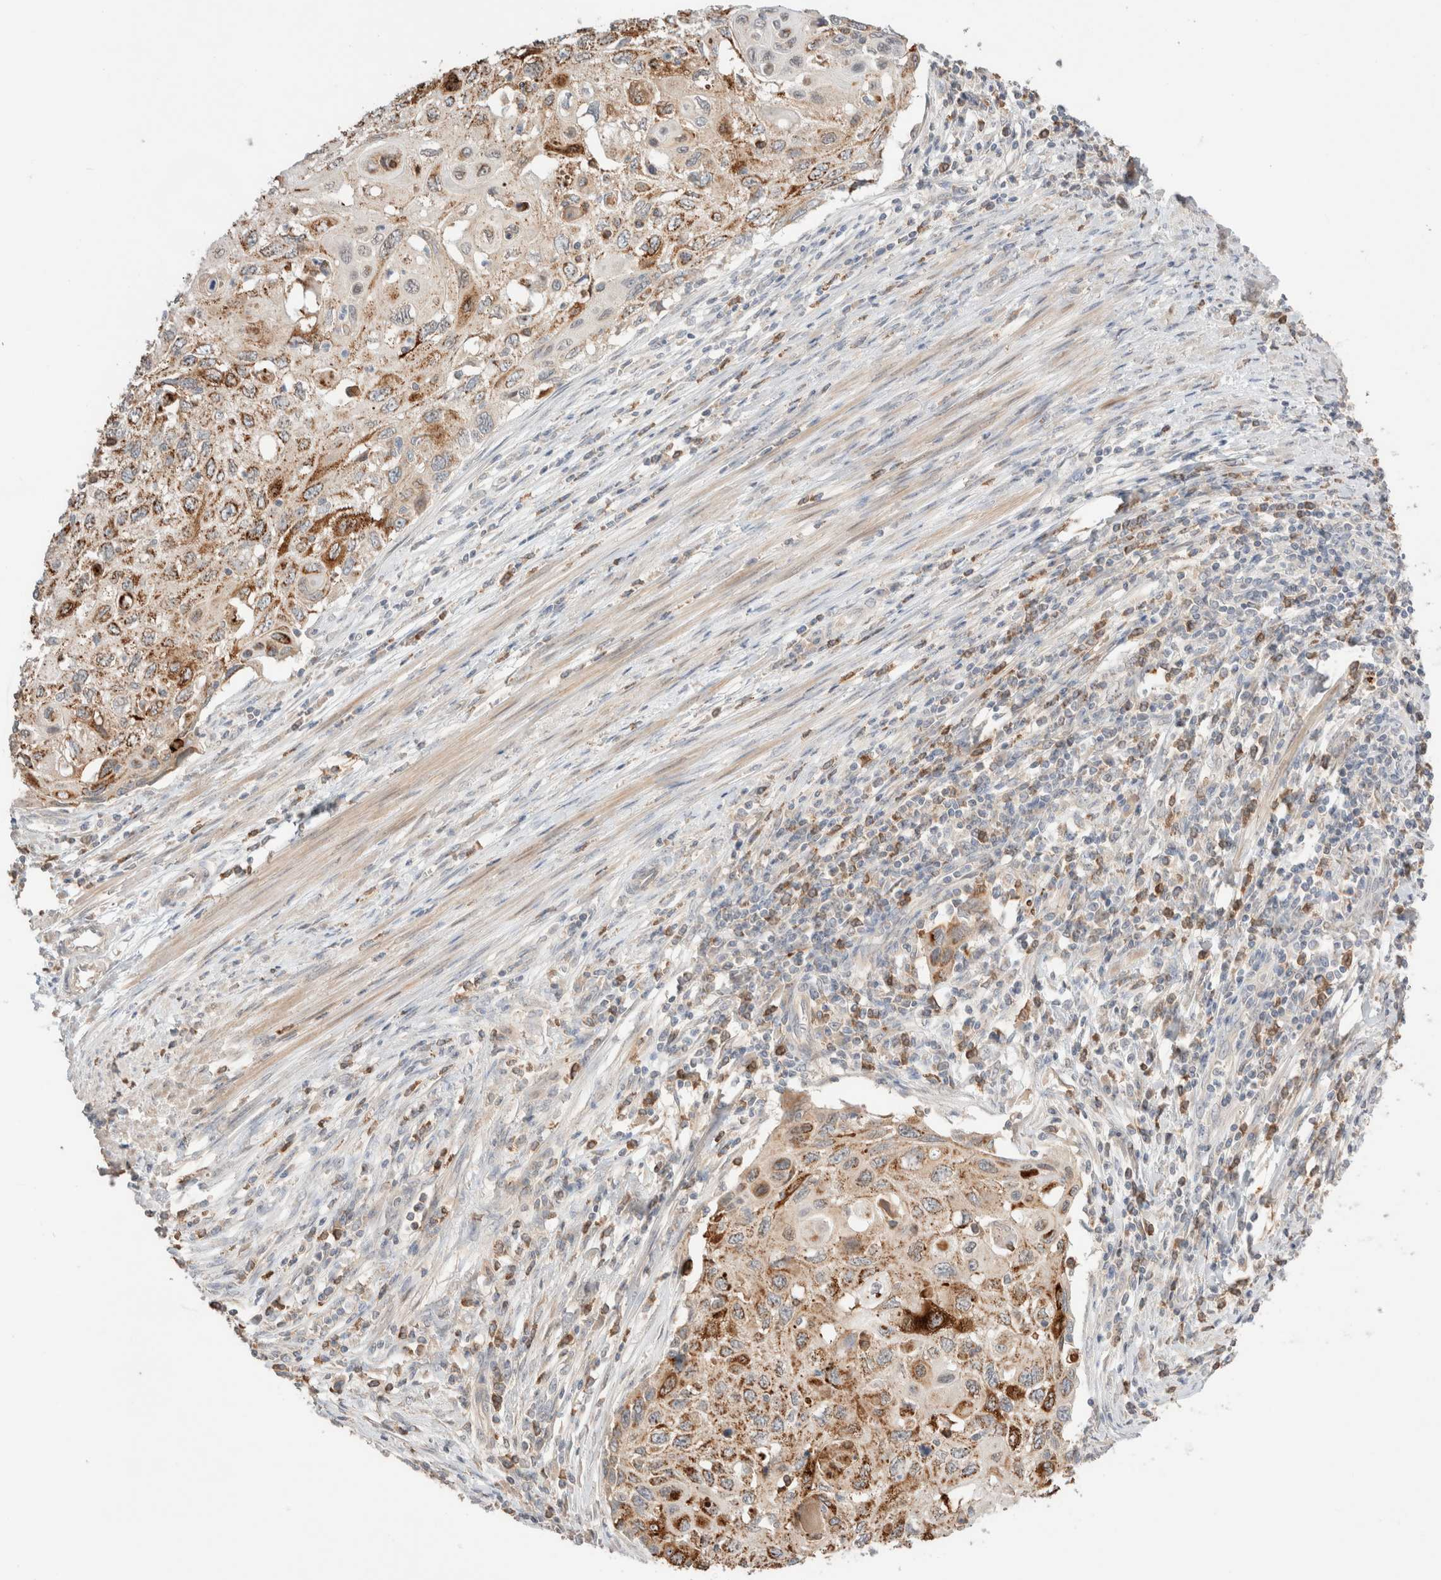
{"staining": {"intensity": "moderate", "quantity": ">75%", "location": "cytoplasmic/membranous"}, "tissue": "cervical cancer", "cell_type": "Tumor cells", "image_type": "cancer", "snomed": [{"axis": "morphology", "description": "Squamous cell carcinoma, NOS"}, {"axis": "topography", "description": "Cervix"}], "caption": "Immunohistochemical staining of cervical cancer reveals medium levels of moderate cytoplasmic/membranous positivity in approximately >75% of tumor cells. The protein is stained brown, and the nuclei are stained in blue (DAB IHC with brightfield microscopy, high magnification).", "gene": "TRIM41", "patient": {"sex": "female", "age": 70}}